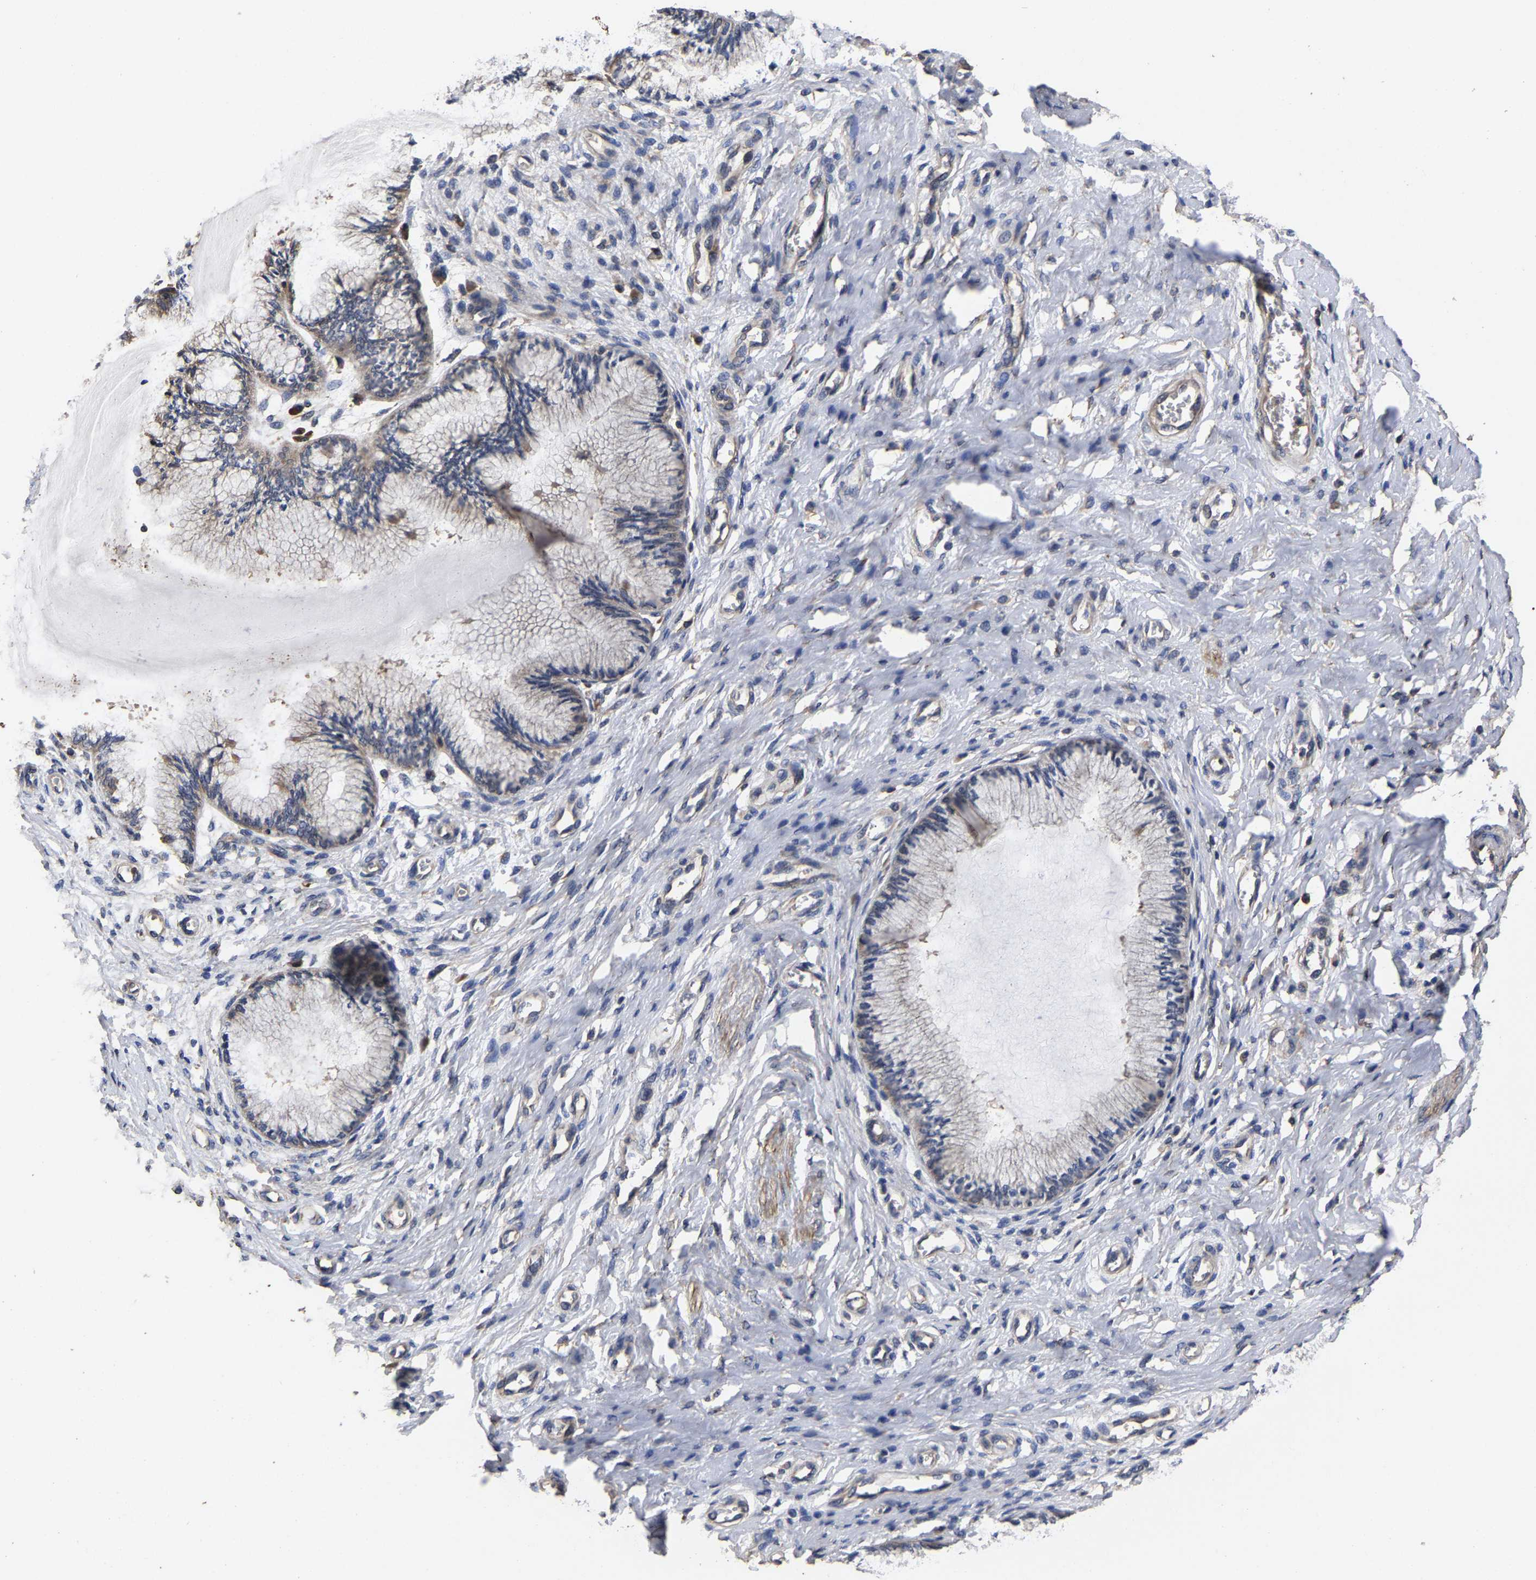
{"staining": {"intensity": "weak", "quantity": "25%-75%", "location": "cytoplasmic/membranous"}, "tissue": "cervix", "cell_type": "Glandular cells", "image_type": "normal", "snomed": [{"axis": "morphology", "description": "Normal tissue, NOS"}, {"axis": "topography", "description": "Cervix"}], "caption": "Immunohistochemical staining of normal cervix demonstrates 25%-75% levels of weak cytoplasmic/membranous protein expression in approximately 25%-75% of glandular cells. (Stains: DAB (3,3'-diaminobenzidine) in brown, nuclei in blue, Microscopy: brightfield microscopy at high magnification).", "gene": "ITCH", "patient": {"sex": "female", "age": 55}}